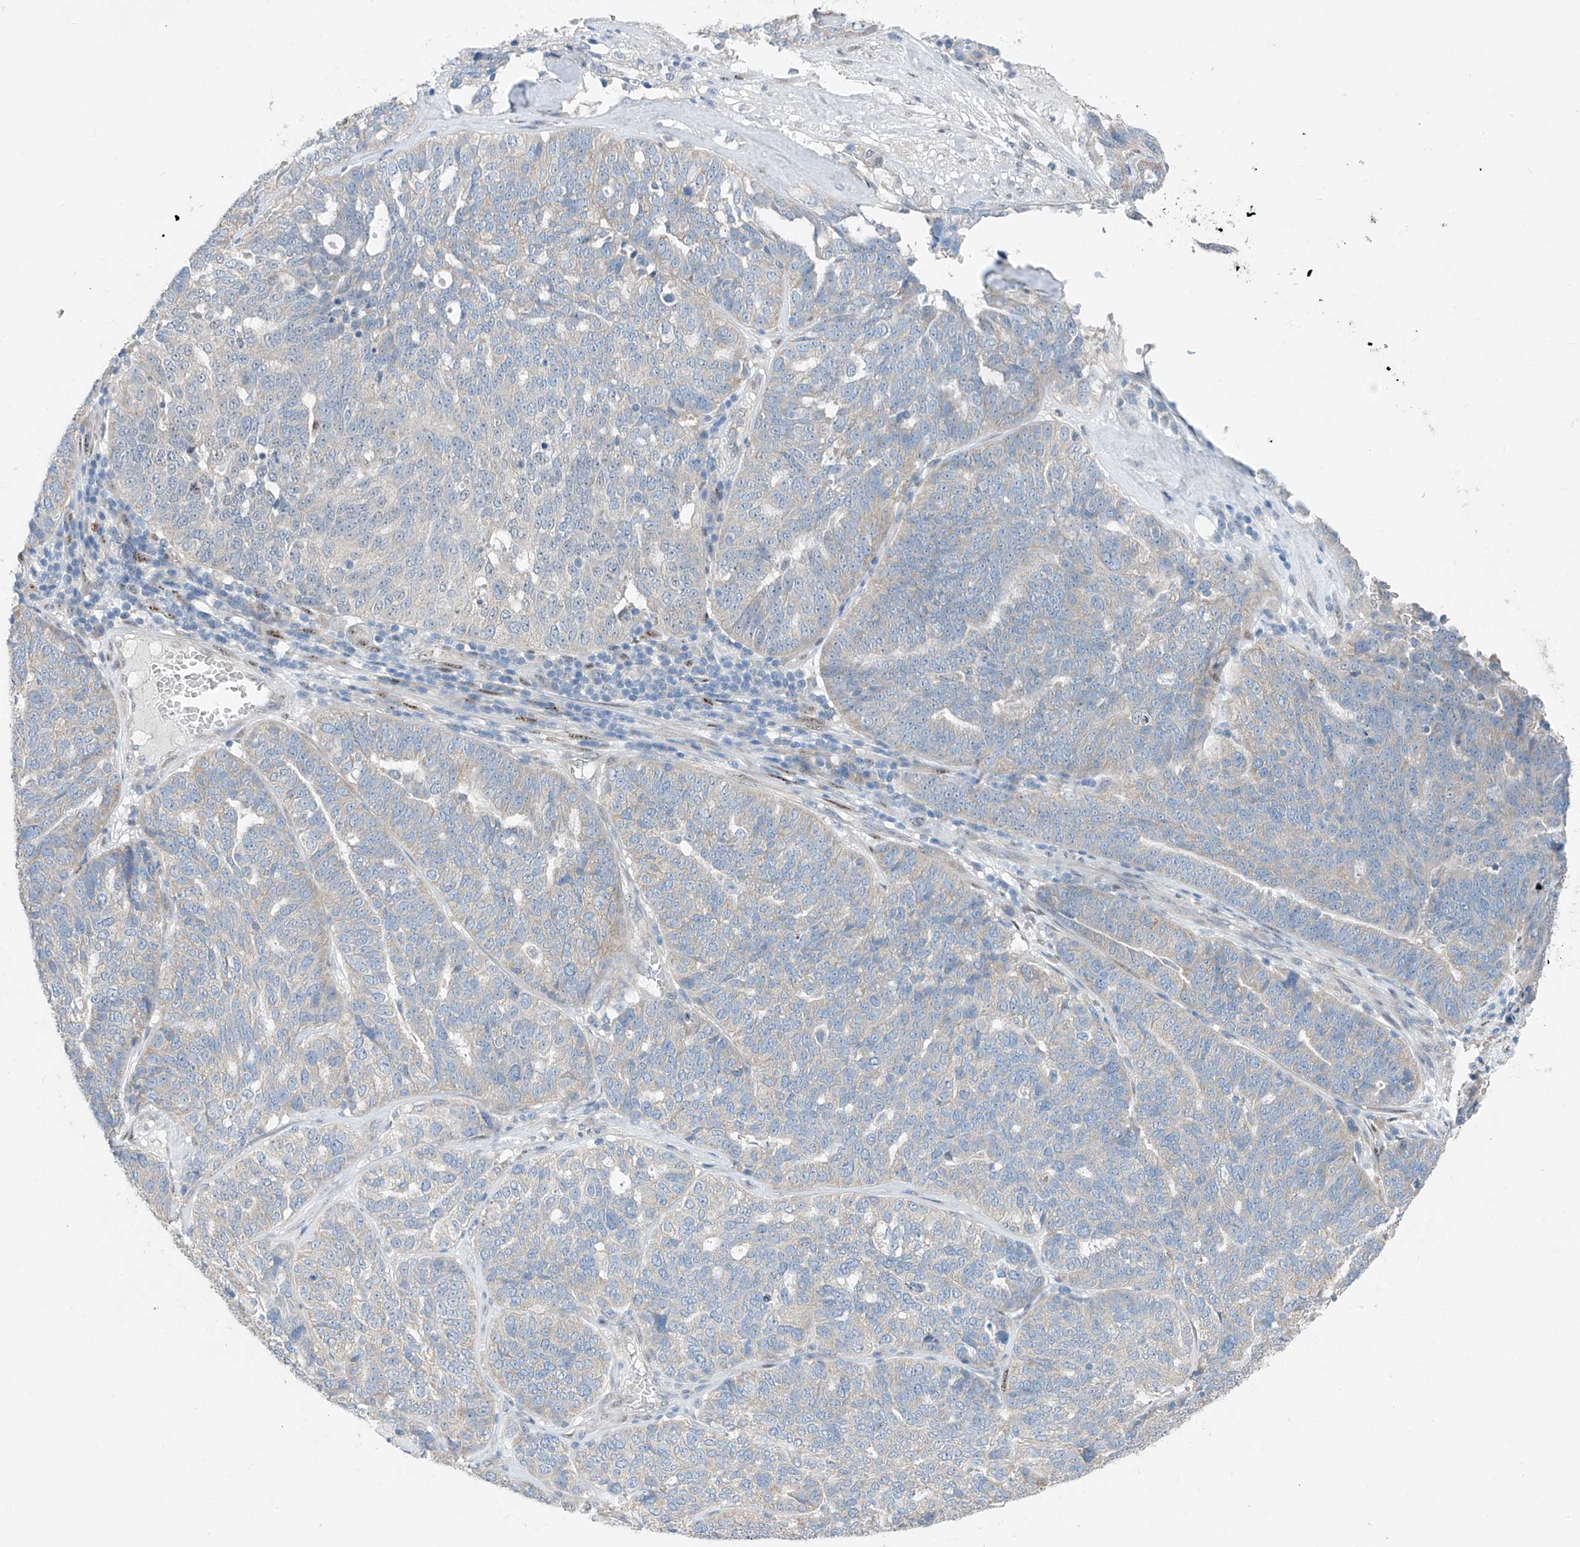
{"staining": {"intensity": "weak", "quantity": "25%-75%", "location": "cytoplasmic/membranous"}, "tissue": "ovarian cancer", "cell_type": "Tumor cells", "image_type": "cancer", "snomed": [{"axis": "morphology", "description": "Cystadenocarcinoma, serous, NOS"}, {"axis": "topography", "description": "Ovary"}], "caption": "Weak cytoplasmic/membranous expression is identified in about 25%-75% of tumor cells in ovarian cancer (serous cystadenocarcinoma). (DAB (3,3'-diaminobenzidine) = brown stain, brightfield microscopy at high magnification).", "gene": "RPL4", "patient": {"sex": "female", "age": 59}}